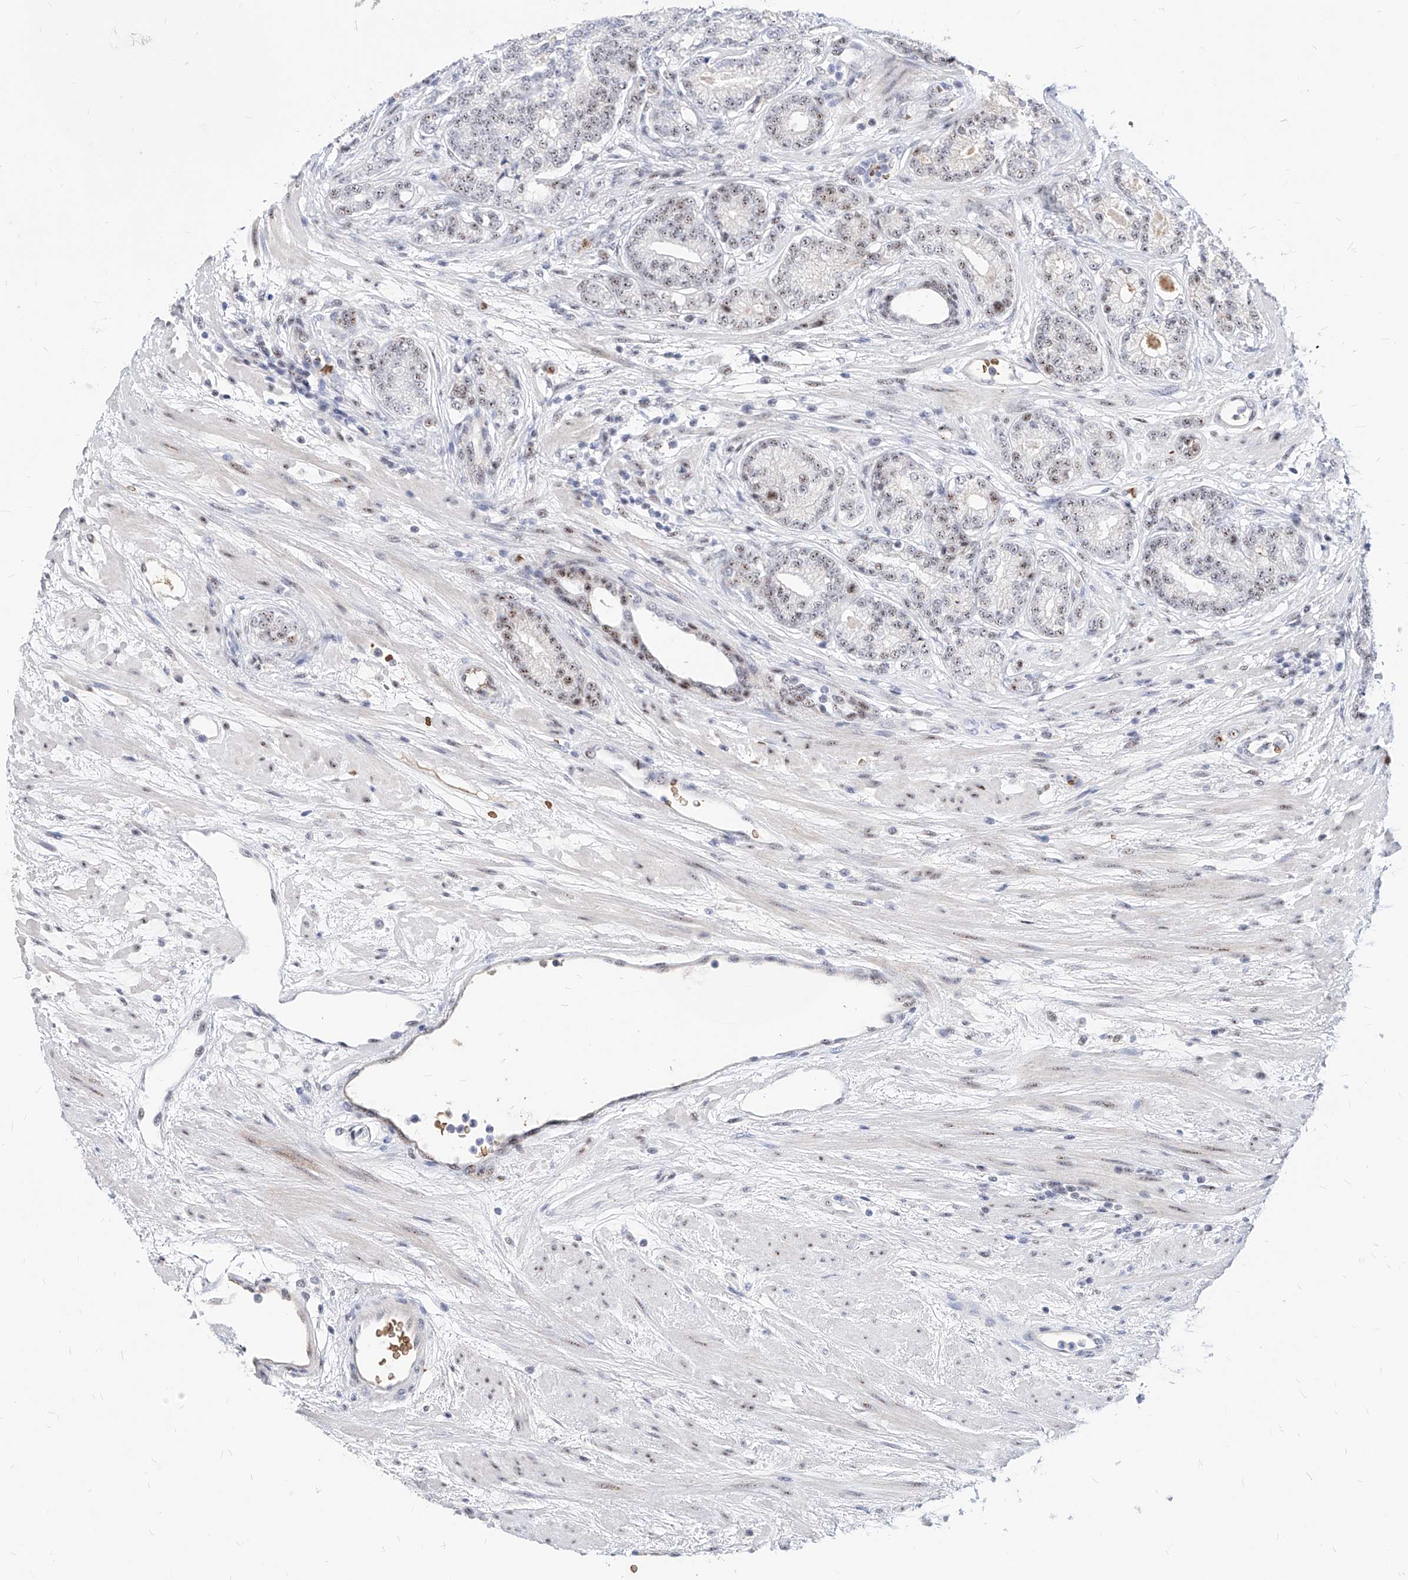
{"staining": {"intensity": "moderate", "quantity": ">75%", "location": "nuclear"}, "tissue": "prostate cancer", "cell_type": "Tumor cells", "image_type": "cancer", "snomed": [{"axis": "morphology", "description": "Adenocarcinoma, High grade"}, {"axis": "topography", "description": "Prostate"}], "caption": "Immunohistochemistry histopathology image of adenocarcinoma (high-grade) (prostate) stained for a protein (brown), which shows medium levels of moderate nuclear positivity in approximately >75% of tumor cells.", "gene": "ZFP42", "patient": {"sex": "male", "age": 61}}